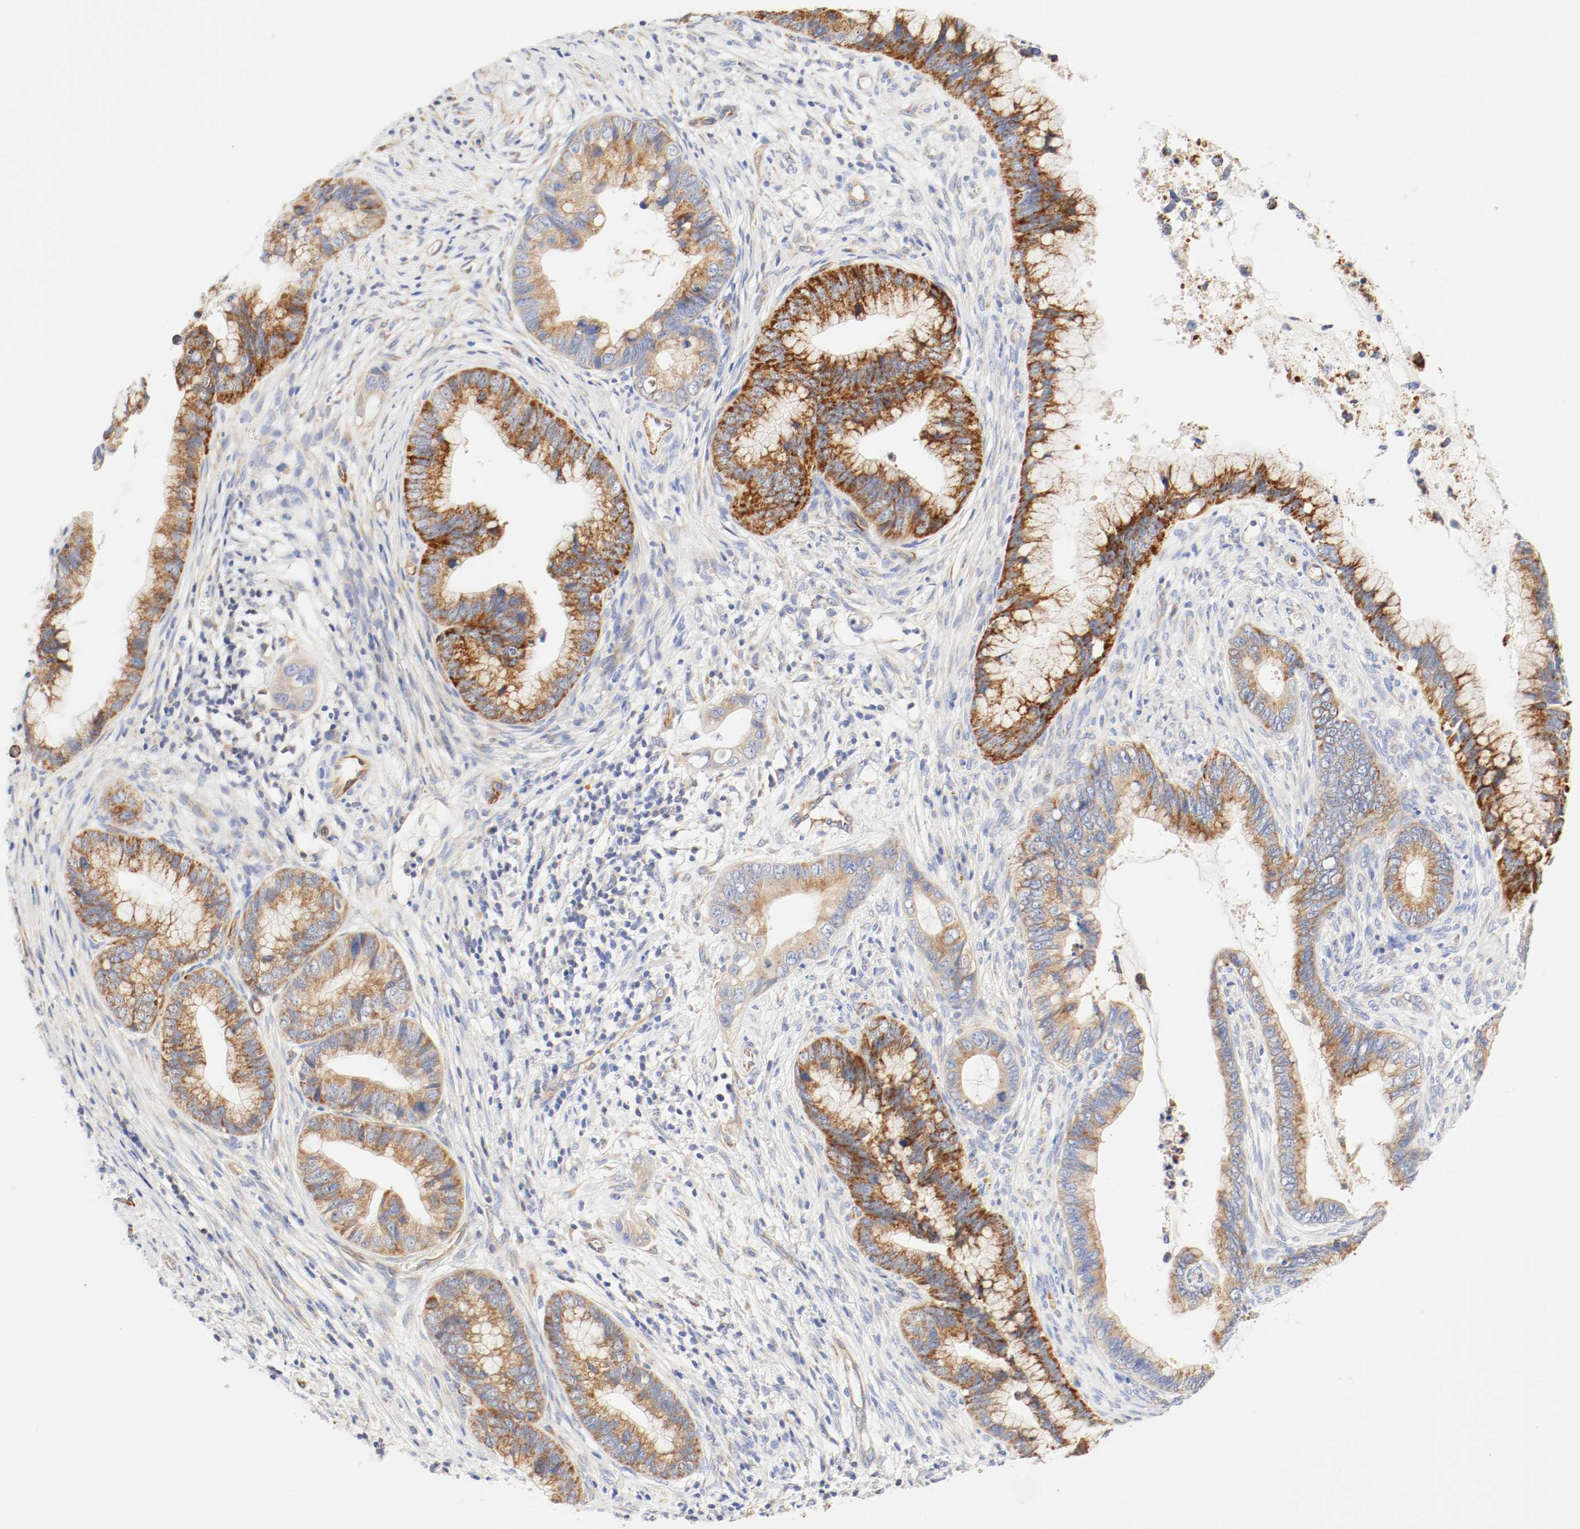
{"staining": {"intensity": "strong", "quantity": ">75%", "location": "cytoplasmic/membranous"}, "tissue": "cervical cancer", "cell_type": "Tumor cells", "image_type": "cancer", "snomed": [{"axis": "morphology", "description": "Adenocarcinoma, NOS"}, {"axis": "topography", "description": "Cervix"}], "caption": "Tumor cells display strong cytoplasmic/membranous positivity in approximately >75% of cells in cervical adenocarcinoma.", "gene": "GIT1", "patient": {"sex": "female", "age": 44}}